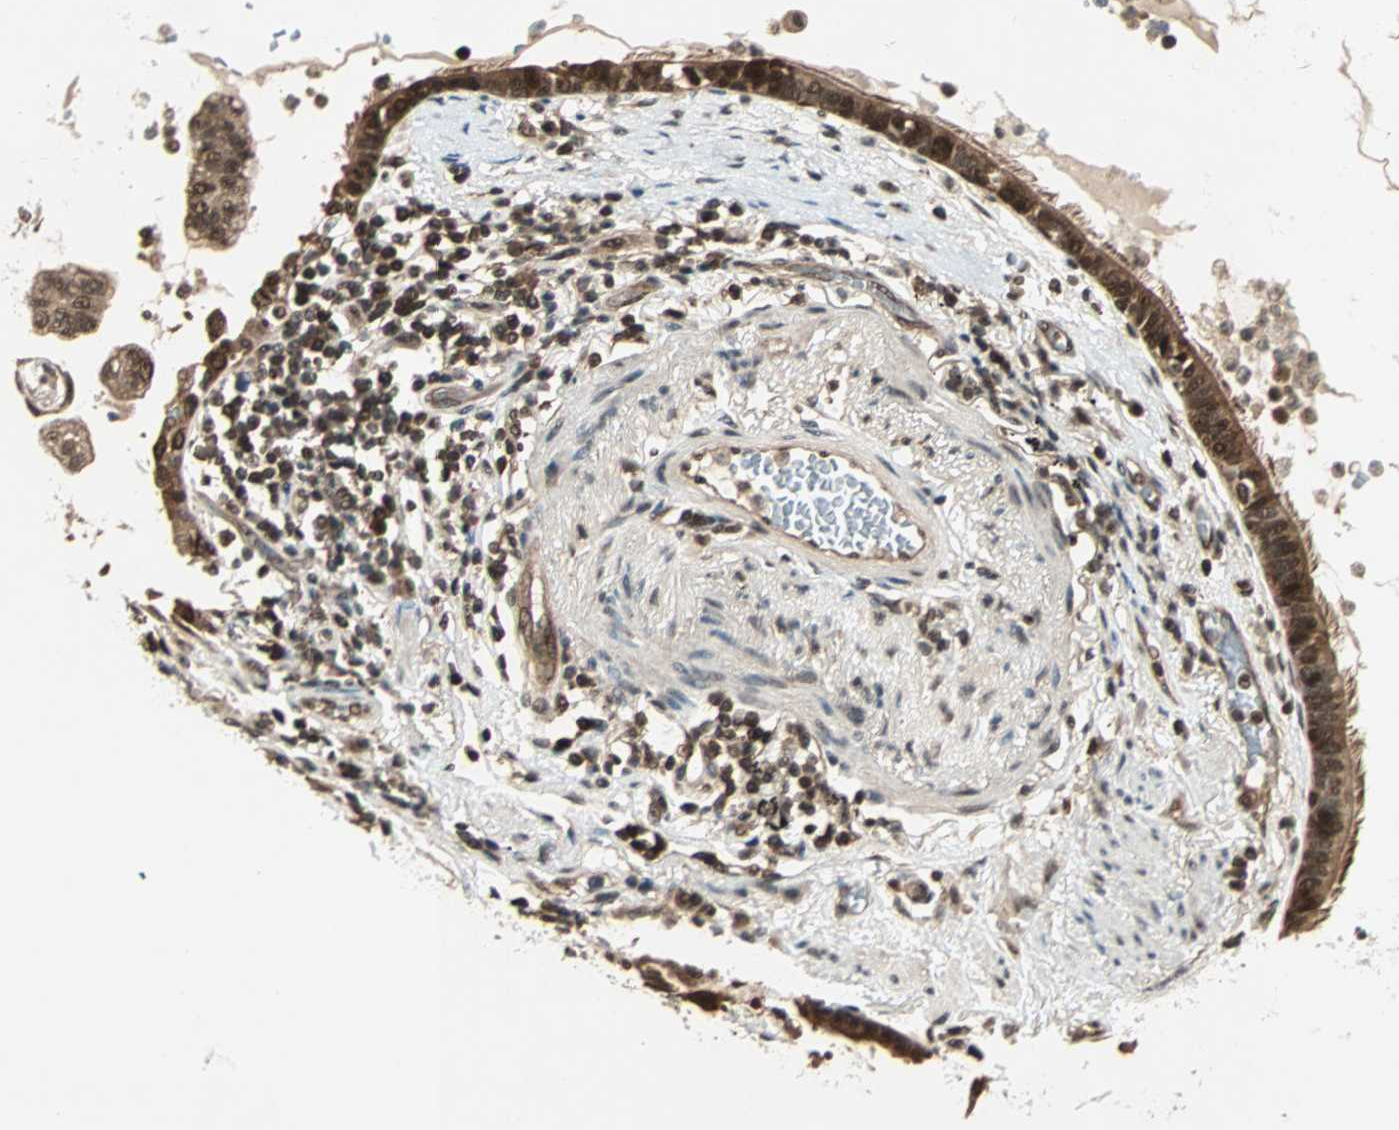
{"staining": {"intensity": "moderate", "quantity": ">75%", "location": "cytoplasmic/membranous,nuclear"}, "tissue": "lung cancer", "cell_type": "Tumor cells", "image_type": "cancer", "snomed": [{"axis": "morphology", "description": "Adenocarcinoma, NOS"}, {"axis": "topography", "description": "Lung"}], "caption": "IHC photomicrograph of lung adenocarcinoma stained for a protein (brown), which displays medium levels of moderate cytoplasmic/membranous and nuclear staining in approximately >75% of tumor cells.", "gene": "ZNF44", "patient": {"sex": "female", "age": 70}}